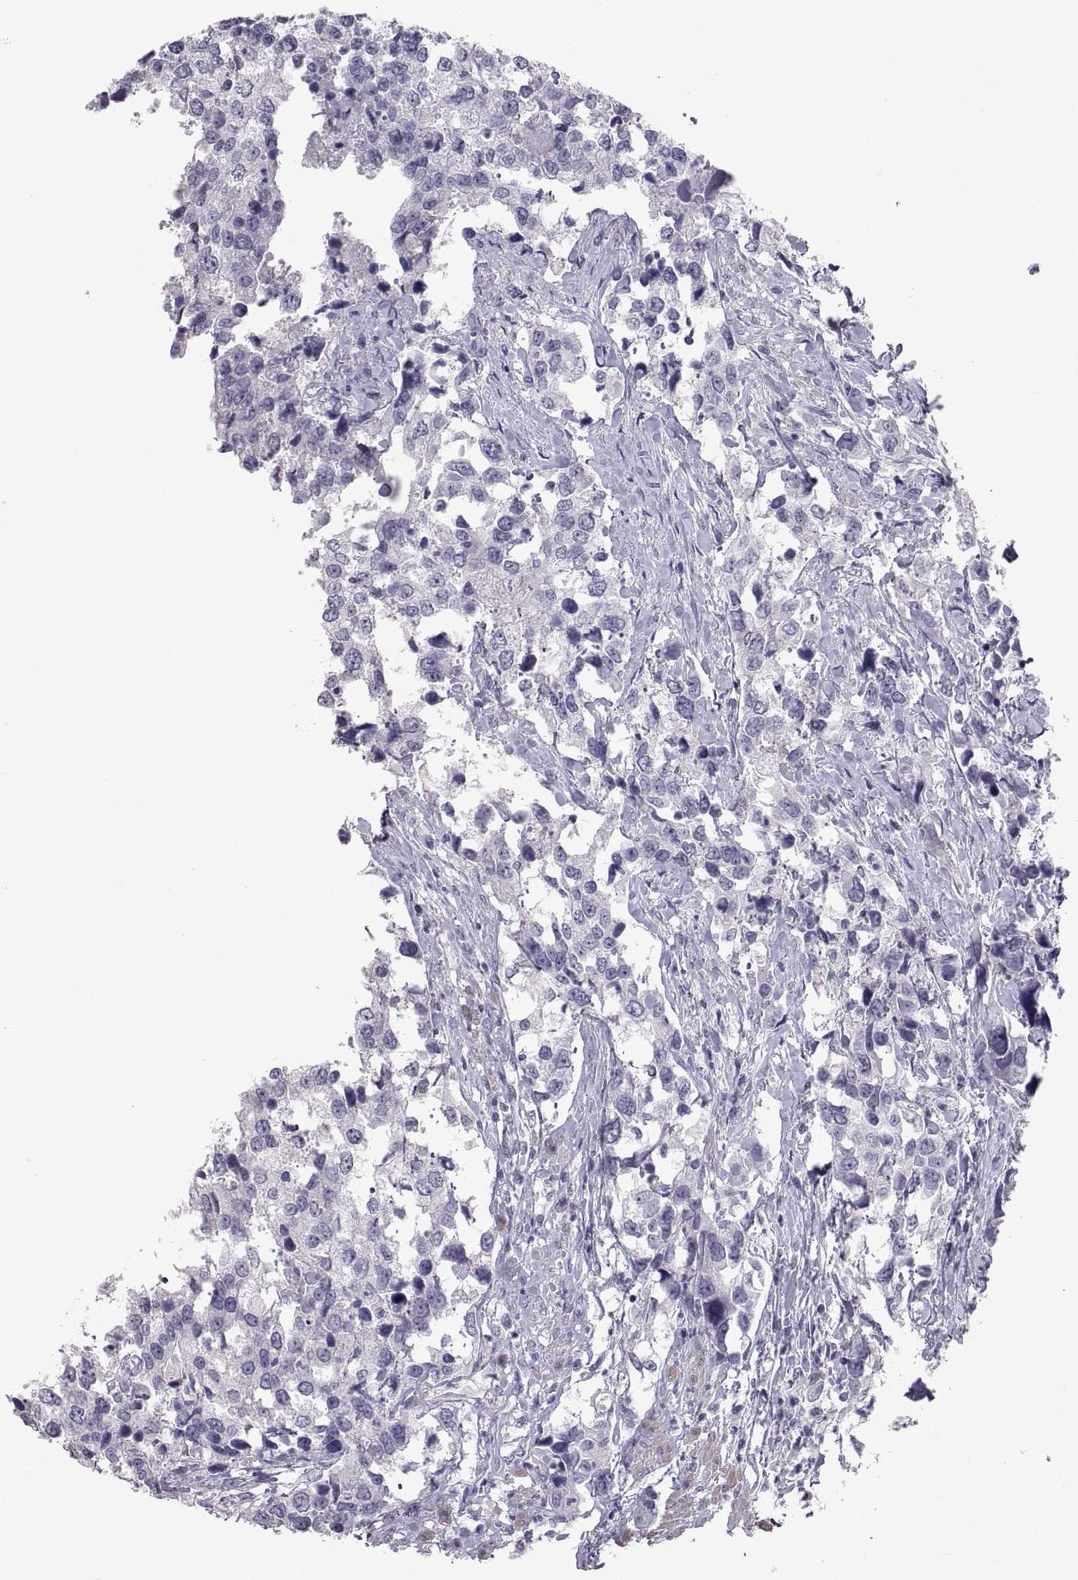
{"staining": {"intensity": "negative", "quantity": "none", "location": "none"}, "tissue": "urothelial cancer", "cell_type": "Tumor cells", "image_type": "cancer", "snomed": [{"axis": "morphology", "description": "Urothelial carcinoma, NOS"}, {"axis": "morphology", "description": "Urothelial carcinoma, High grade"}, {"axis": "topography", "description": "Urinary bladder"}], "caption": "This is an immunohistochemistry micrograph of urothelial cancer. There is no positivity in tumor cells.", "gene": "IGSF1", "patient": {"sex": "male", "age": 63}}